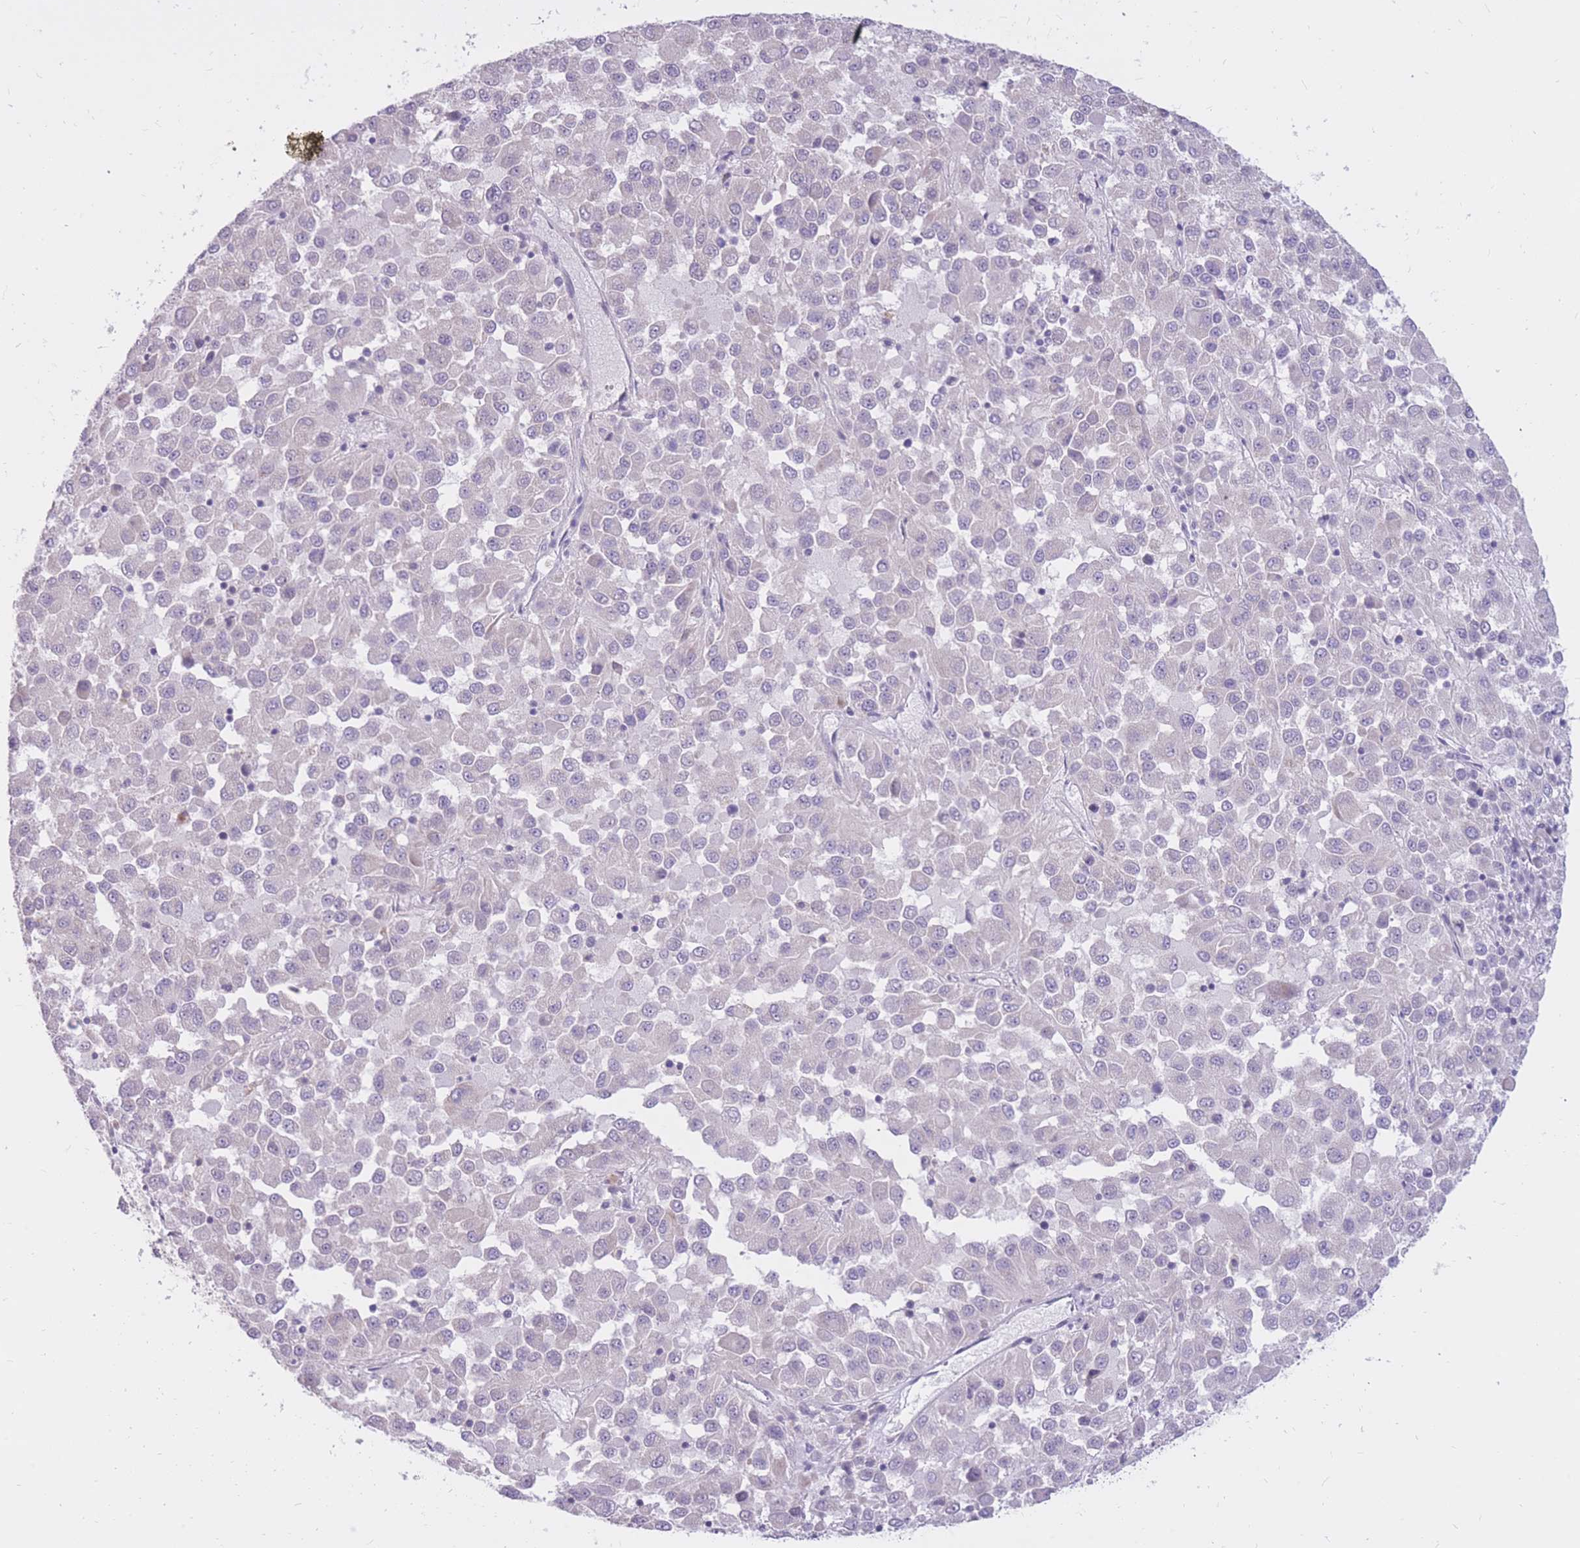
{"staining": {"intensity": "negative", "quantity": "none", "location": "none"}, "tissue": "melanoma", "cell_type": "Tumor cells", "image_type": "cancer", "snomed": [{"axis": "morphology", "description": "Malignant melanoma, Metastatic site"}, {"axis": "topography", "description": "Lung"}], "caption": "The immunohistochemistry photomicrograph has no significant expression in tumor cells of melanoma tissue.", "gene": "RNF170", "patient": {"sex": "male", "age": 64}}